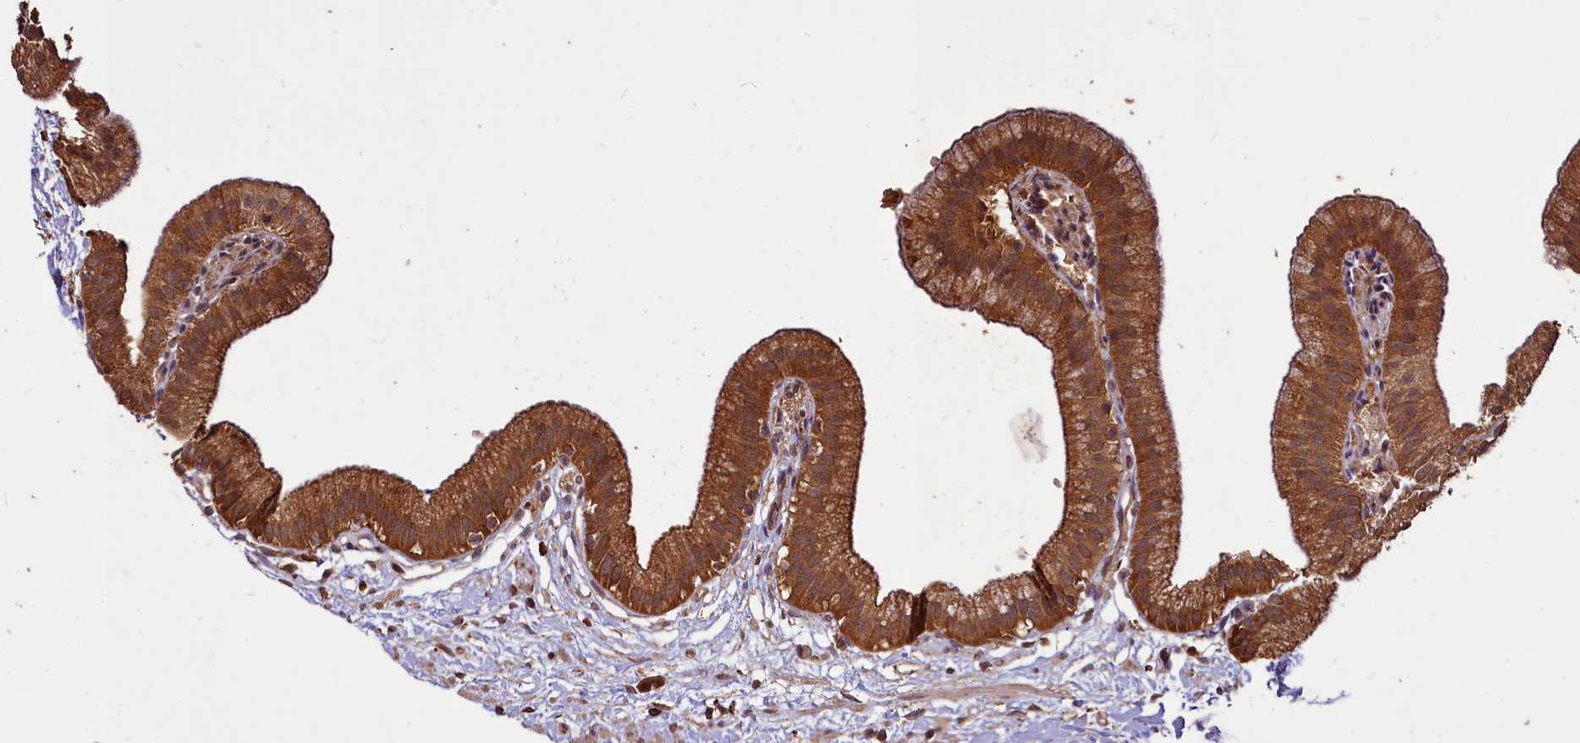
{"staining": {"intensity": "strong", "quantity": ">75%", "location": "cytoplasmic/membranous"}, "tissue": "gallbladder", "cell_type": "Glandular cells", "image_type": "normal", "snomed": [{"axis": "morphology", "description": "Normal tissue, NOS"}, {"axis": "topography", "description": "Gallbladder"}], "caption": "About >75% of glandular cells in unremarkable human gallbladder display strong cytoplasmic/membranous protein staining as visualized by brown immunohistochemical staining.", "gene": "VPS51", "patient": {"sex": "male", "age": 55}}